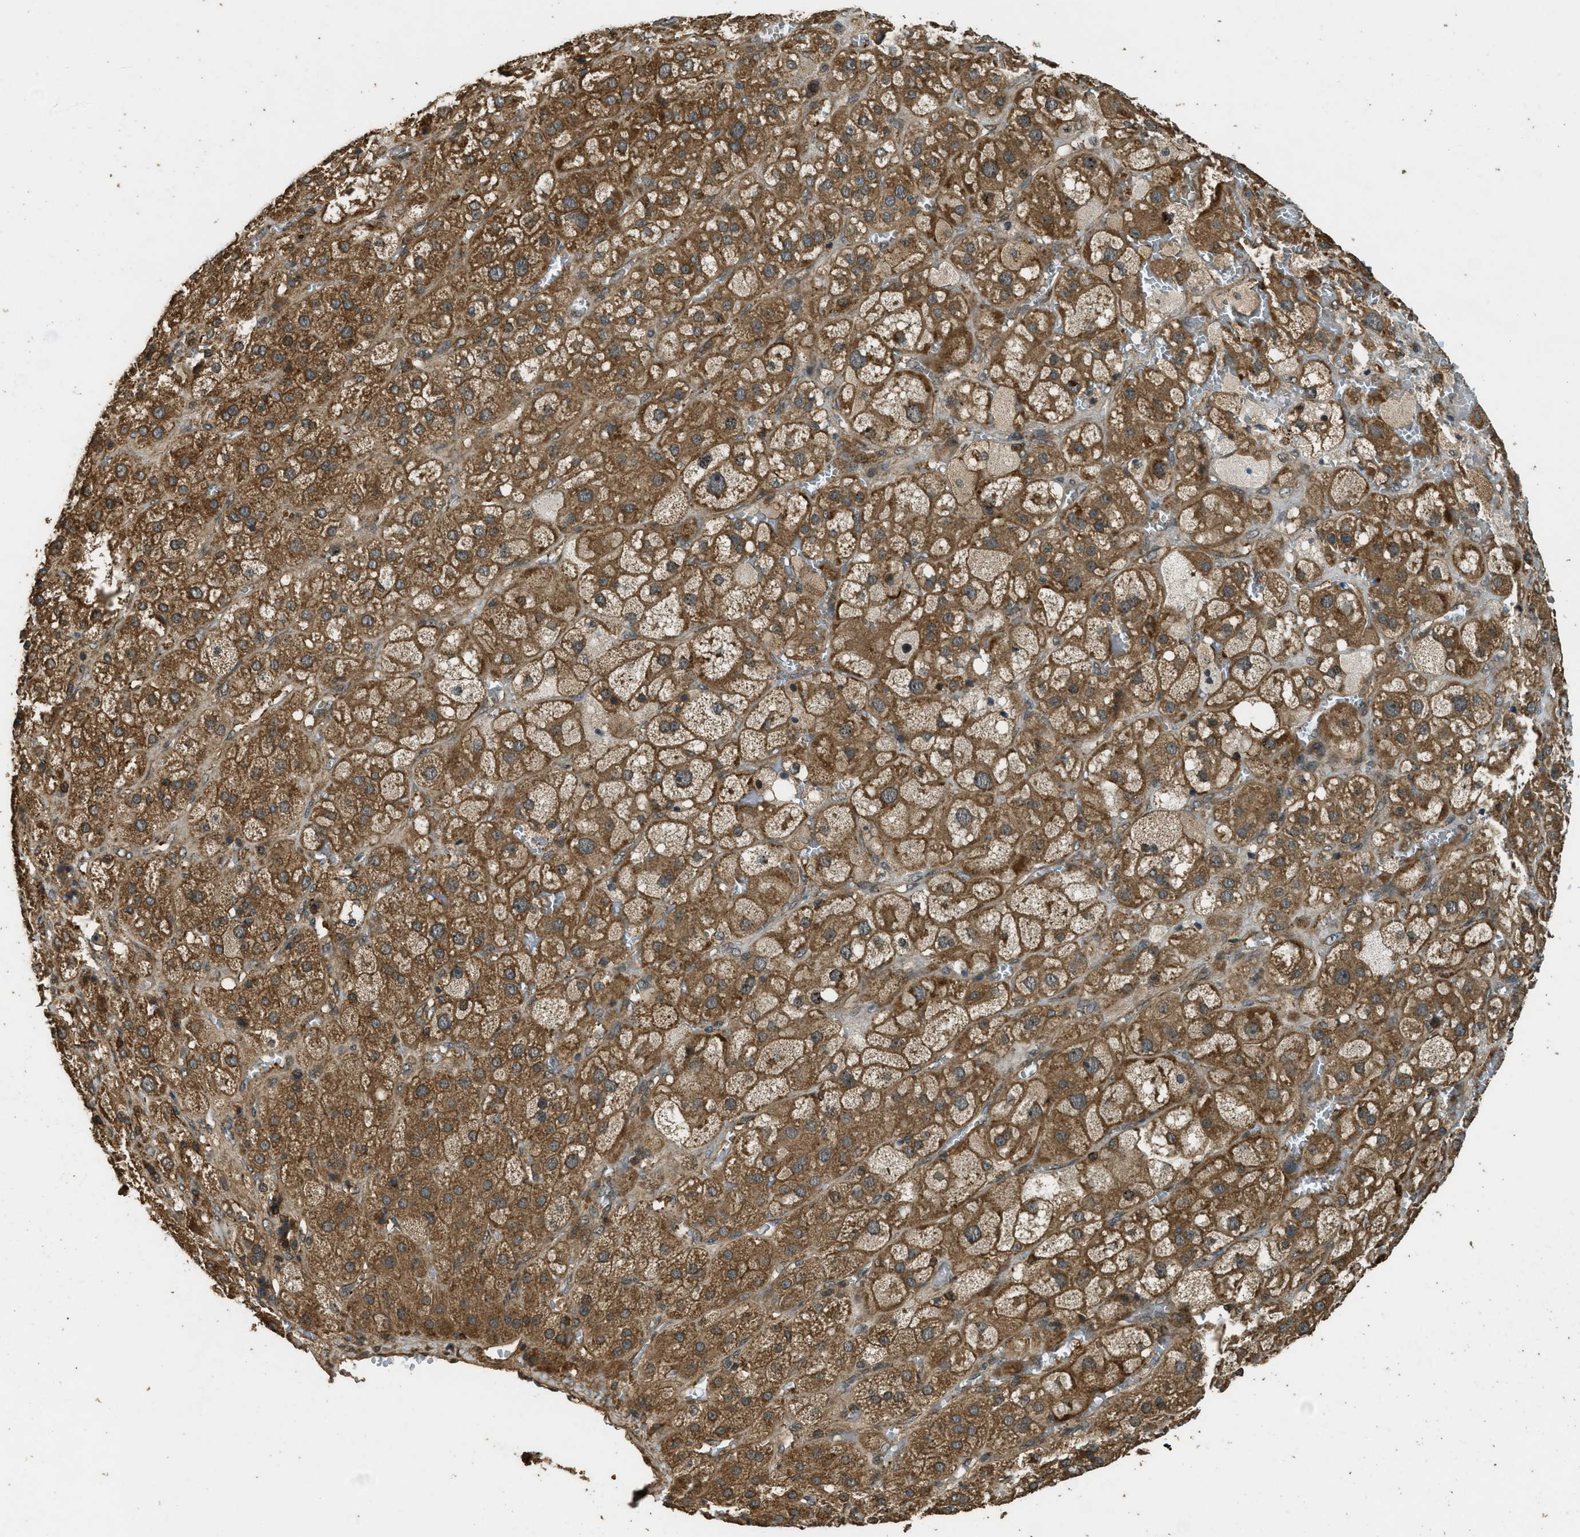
{"staining": {"intensity": "moderate", "quantity": ">75%", "location": "cytoplasmic/membranous"}, "tissue": "adrenal gland", "cell_type": "Glandular cells", "image_type": "normal", "snomed": [{"axis": "morphology", "description": "Normal tissue, NOS"}, {"axis": "topography", "description": "Adrenal gland"}], "caption": "Immunohistochemical staining of unremarkable adrenal gland reveals >75% levels of moderate cytoplasmic/membranous protein positivity in about >75% of glandular cells. The staining was performed using DAB, with brown indicating positive protein expression. Nuclei are stained blue with hematoxylin.", "gene": "PPP6R3", "patient": {"sex": "female", "age": 47}}